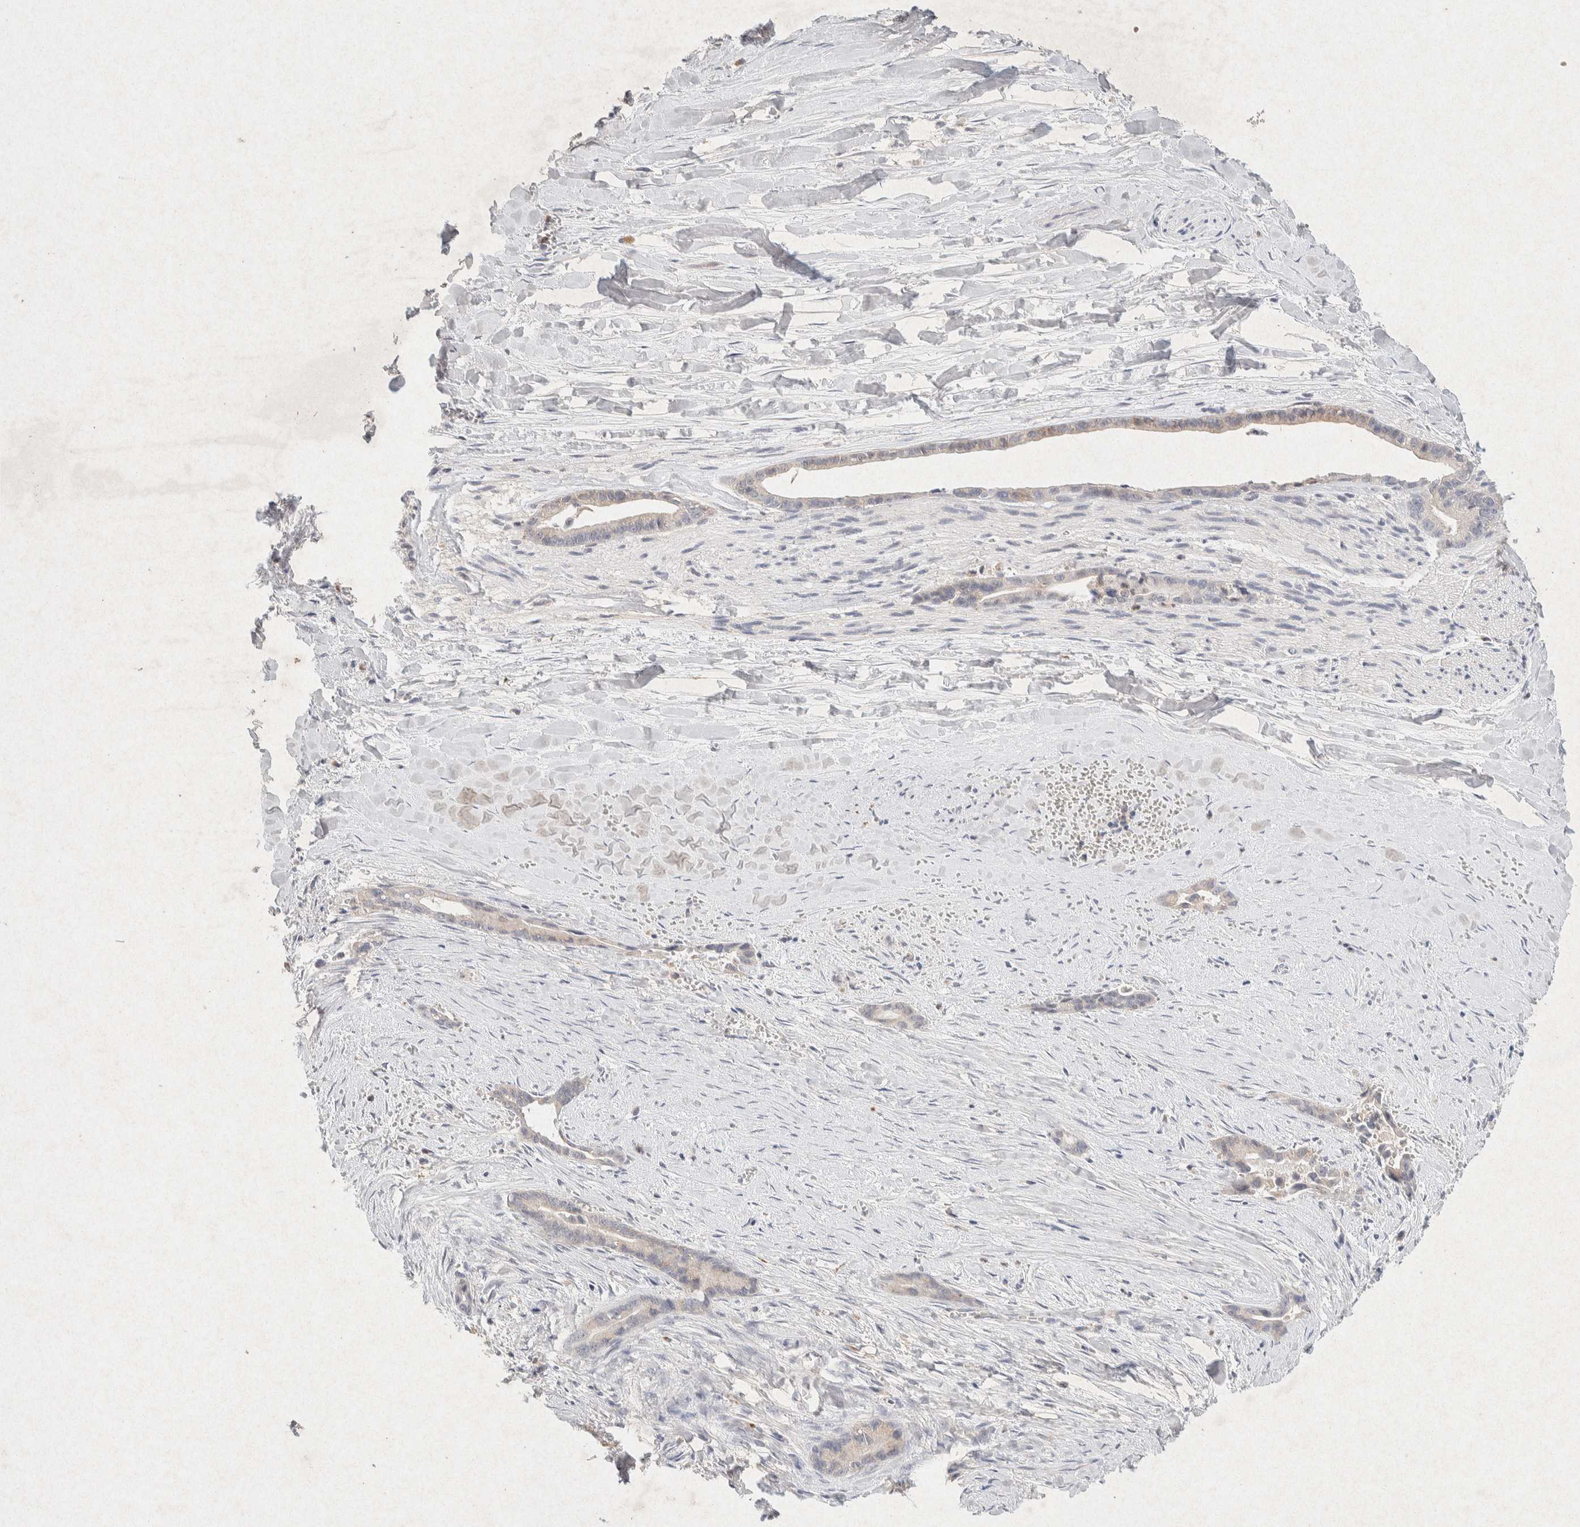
{"staining": {"intensity": "weak", "quantity": "<25%", "location": "cytoplasmic/membranous"}, "tissue": "liver cancer", "cell_type": "Tumor cells", "image_type": "cancer", "snomed": [{"axis": "morphology", "description": "Cholangiocarcinoma"}, {"axis": "topography", "description": "Liver"}], "caption": "Immunohistochemistry image of neoplastic tissue: liver cancer (cholangiocarcinoma) stained with DAB shows no significant protein positivity in tumor cells. (DAB (3,3'-diaminobenzidine) immunohistochemistry, high magnification).", "gene": "GNAI1", "patient": {"sex": "female", "age": 55}}